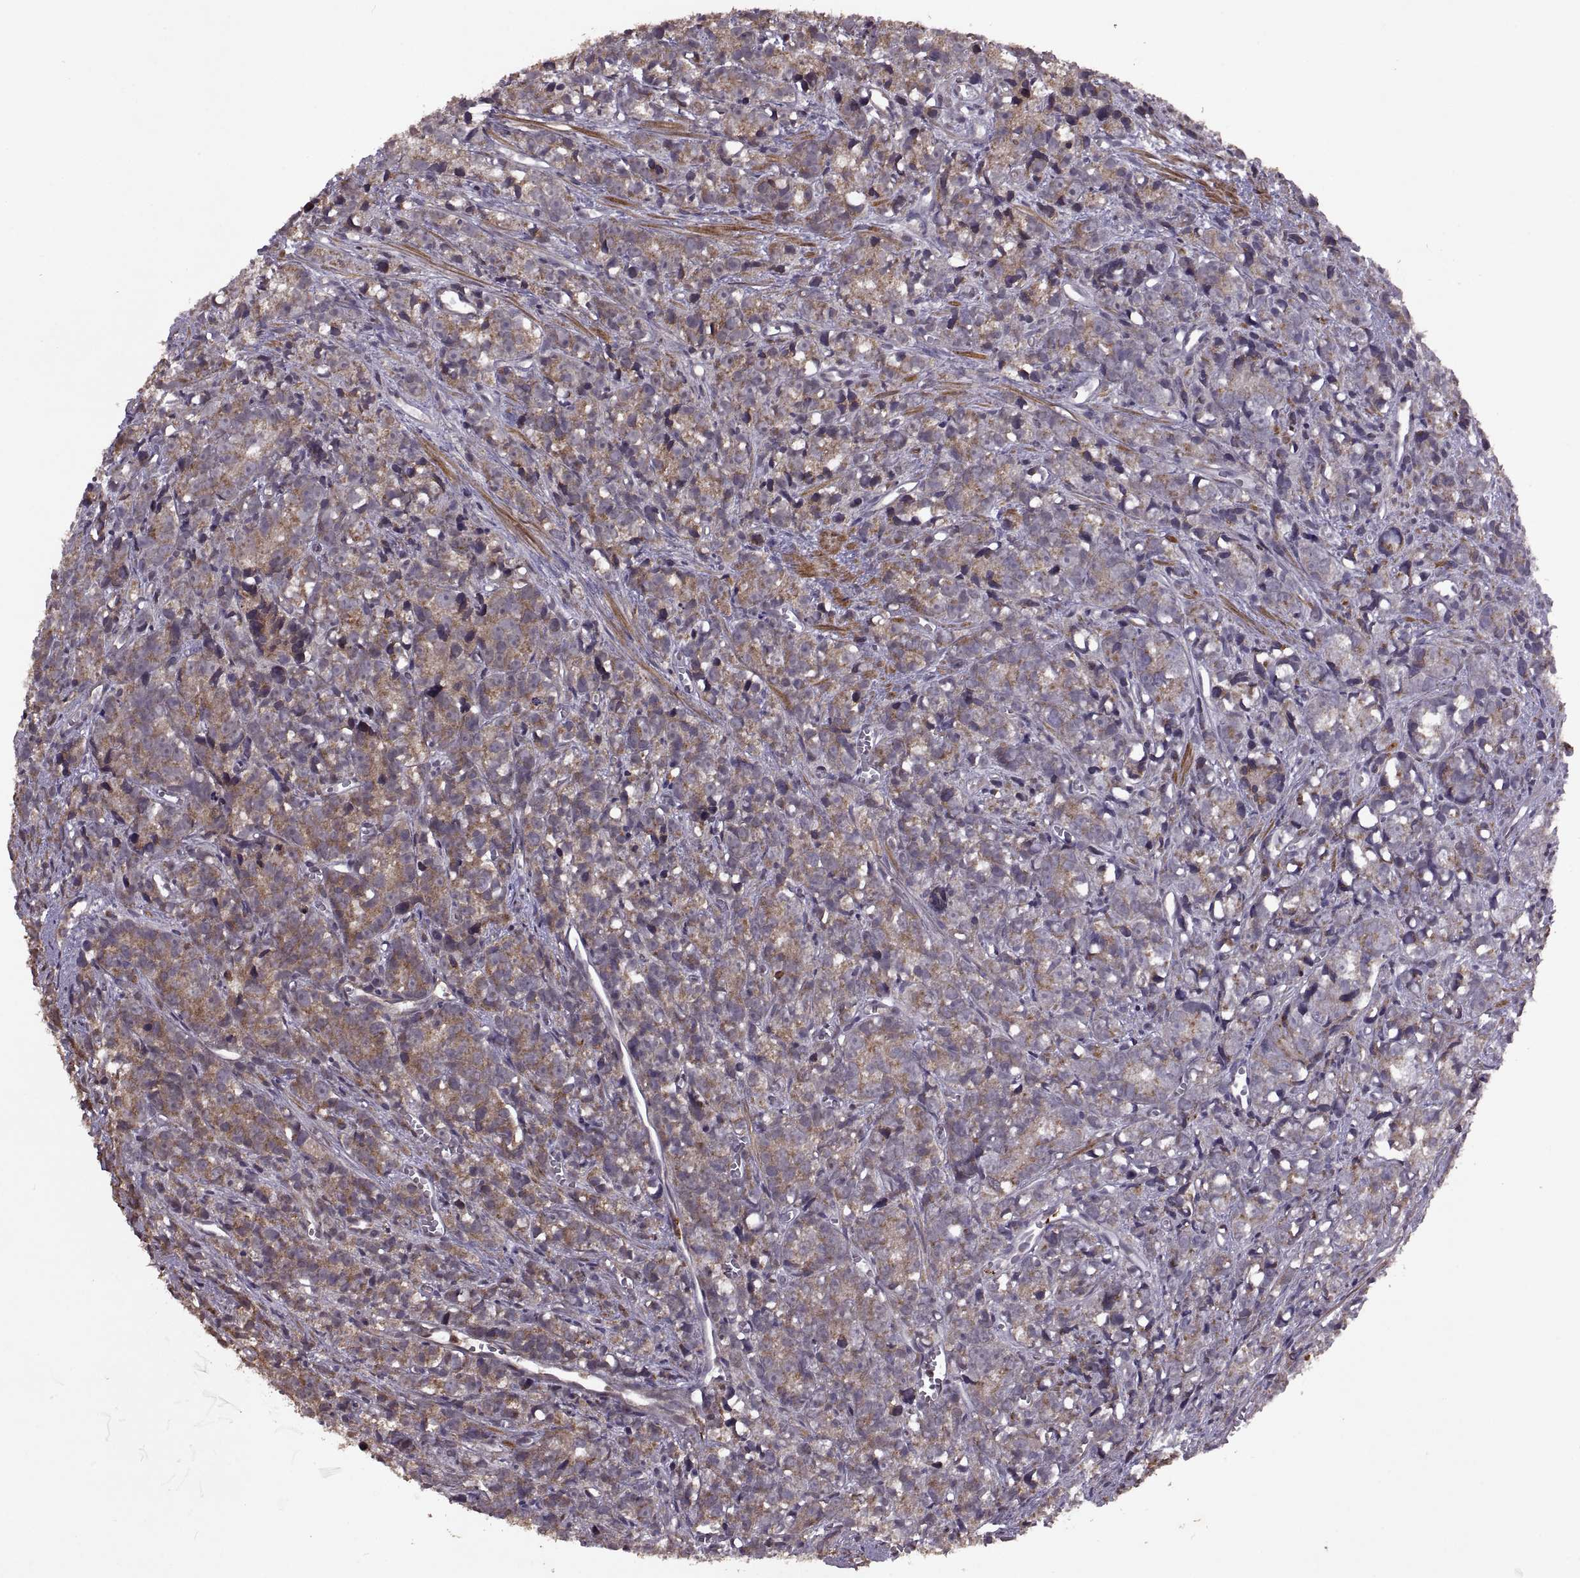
{"staining": {"intensity": "moderate", "quantity": ">75%", "location": "cytoplasmic/membranous"}, "tissue": "prostate cancer", "cell_type": "Tumor cells", "image_type": "cancer", "snomed": [{"axis": "morphology", "description": "Adenocarcinoma, High grade"}, {"axis": "topography", "description": "Prostate"}], "caption": "The histopathology image reveals staining of adenocarcinoma (high-grade) (prostate), revealing moderate cytoplasmic/membranous protein staining (brown color) within tumor cells.", "gene": "PTOV1", "patient": {"sex": "male", "age": 77}}